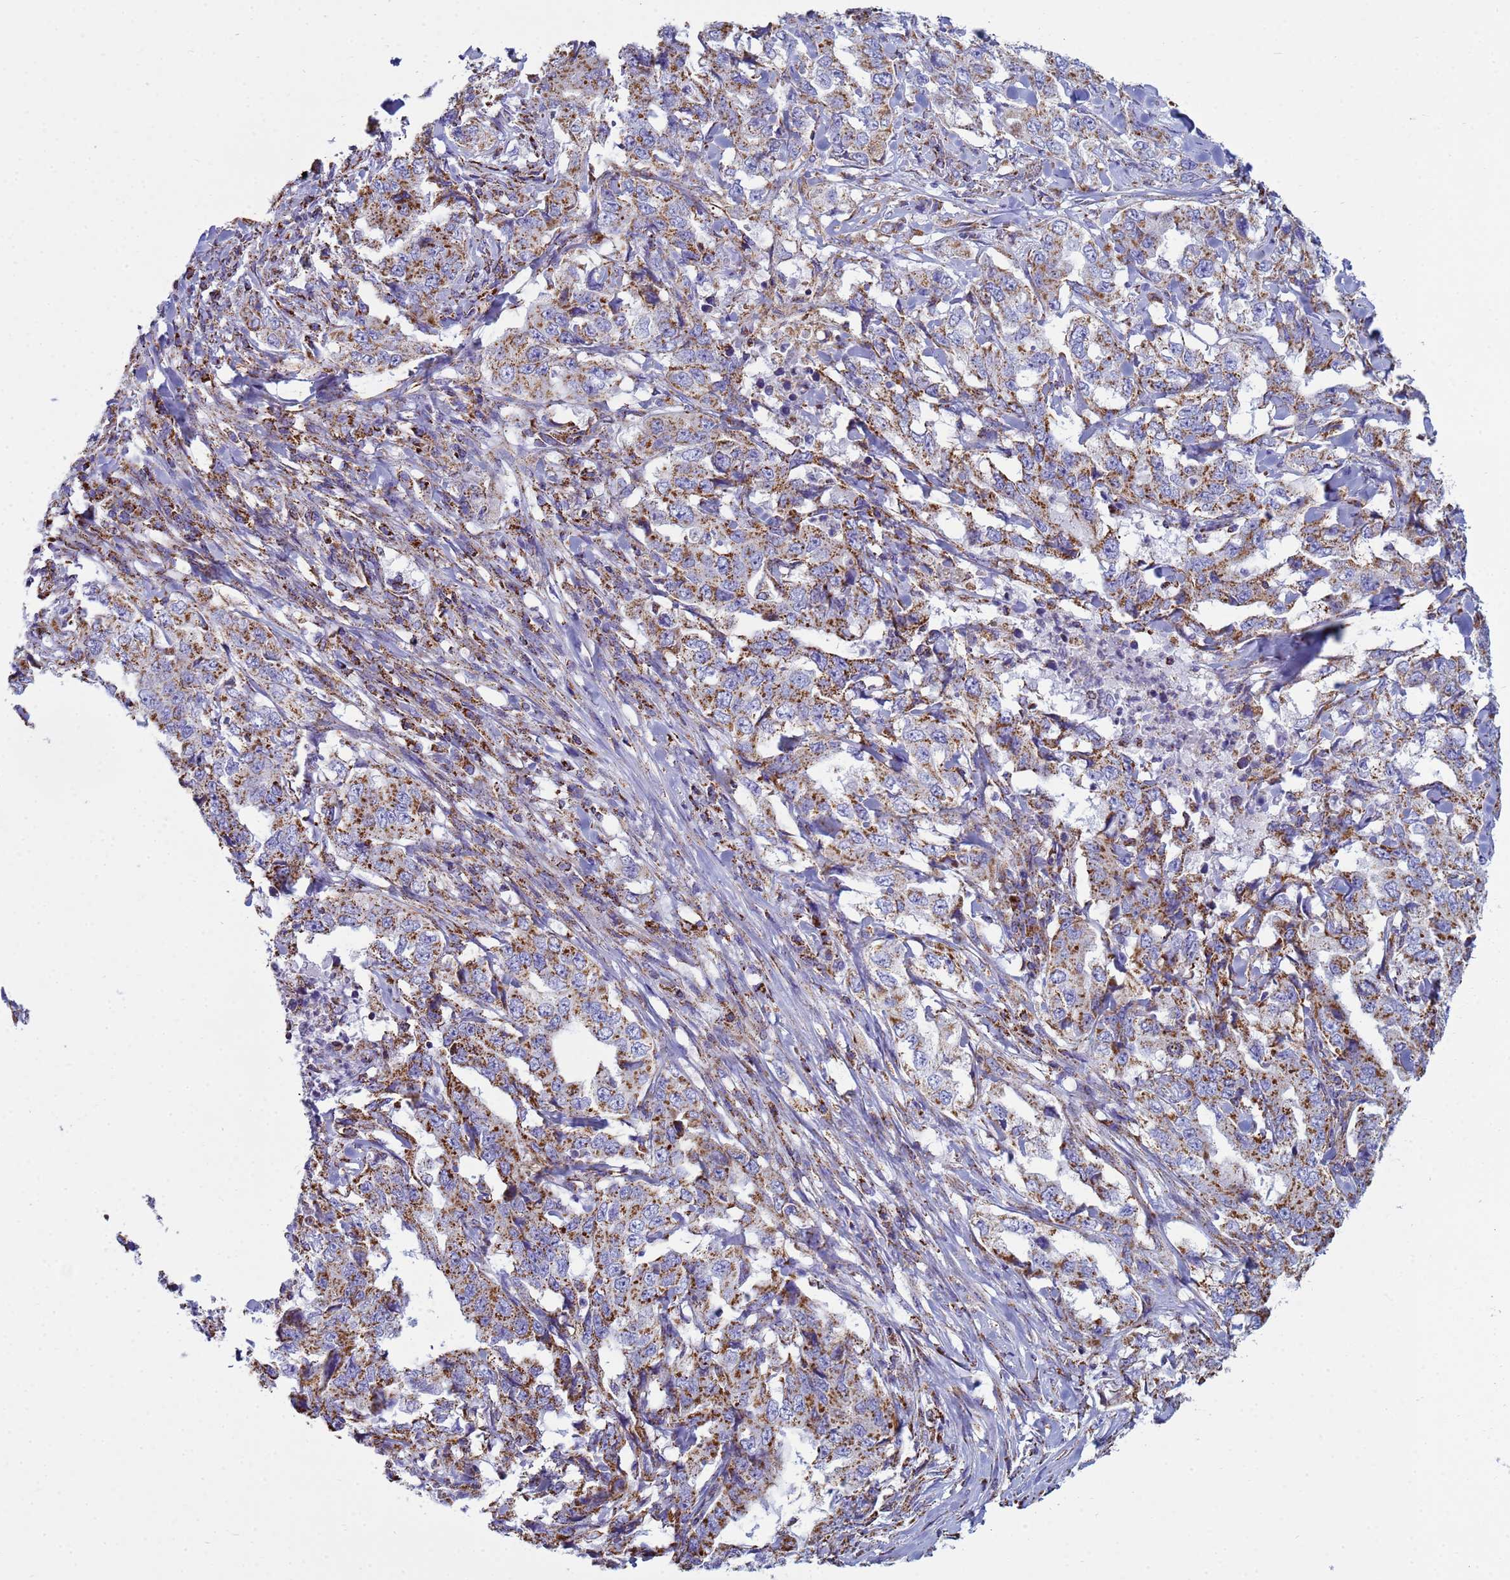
{"staining": {"intensity": "moderate", "quantity": ">75%", "location": "cytoplasmic/membranous"}, "tissue": "lung cancer", "cell_type": "Tumor cells", "image_type": "cancer", "snomed": [{"axis": "morphology", "description": "Adenocarcinoma, NOS"}, {"axis": "topography", "description": "Lung"}], "caption": "This is an image of IHC staining of lung cancer, which shows moderate staining in the cytoplasmic/membranous of tumor cells.", "gene": "COQ4", "patient": {"sex": "female", "age": 51}}